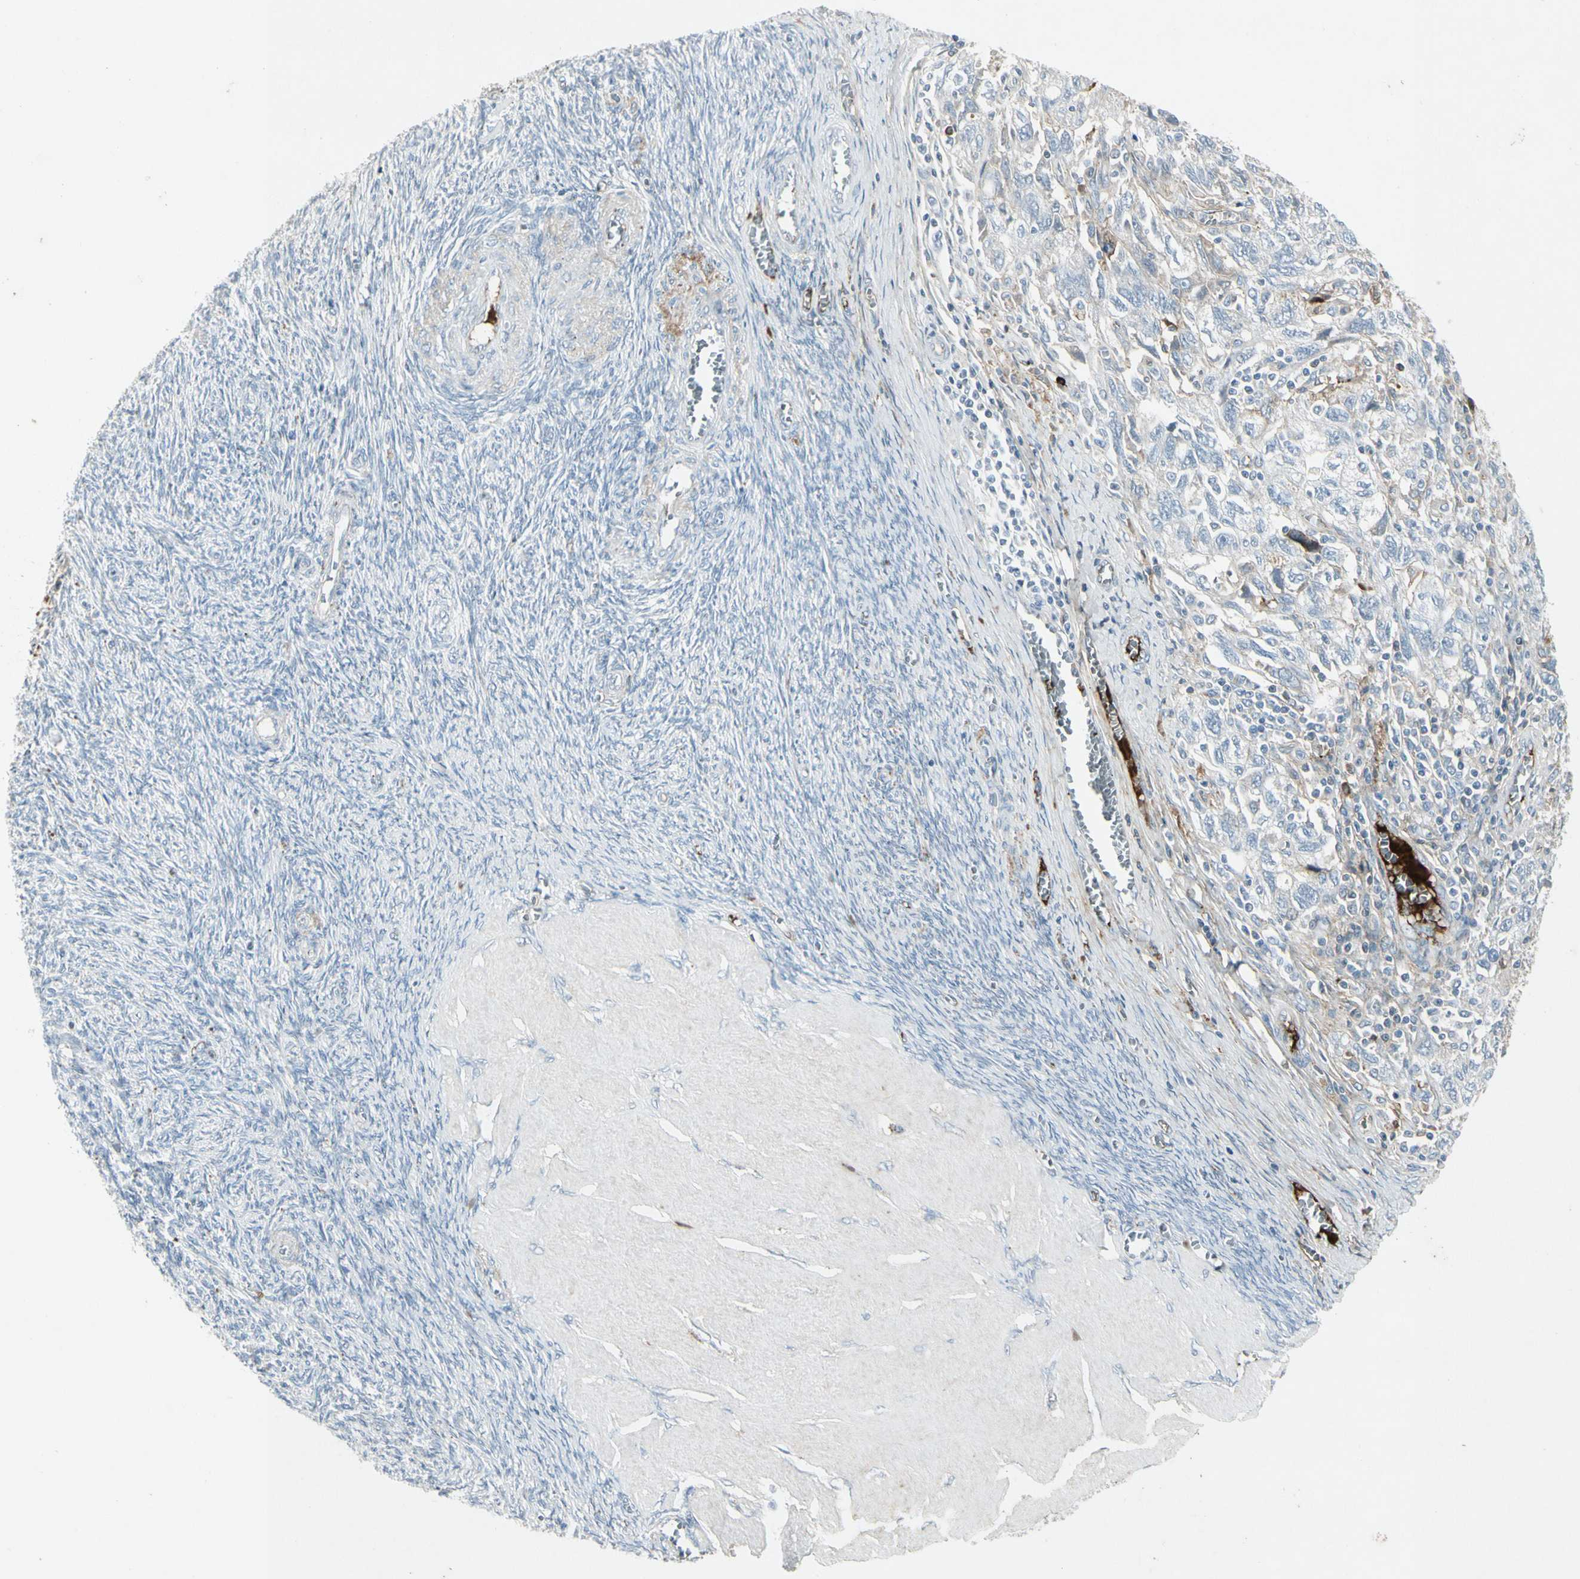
{"staining": {"intensity": "negative", "quantity": "none", "location": "none"}, "tissue": "ovarian cancer", "cell_type": "Tumor cells", "image_type": "cancer", "snomed": [{"axis": "morphology", "description": "Carcinoma, NOS"}, {"axis": "morphology", "description": "Cystadenocarcinoma, serous, NOS"}, {"axis": "topography", "description": "Ovary"}], "caption": "Ovarian cancer (carcinoma) was stained to show a protein in brown. There is no significant staining in tumor cells.", "gene": "IGHM", "patient": {"sex": "female", "age": 69}}